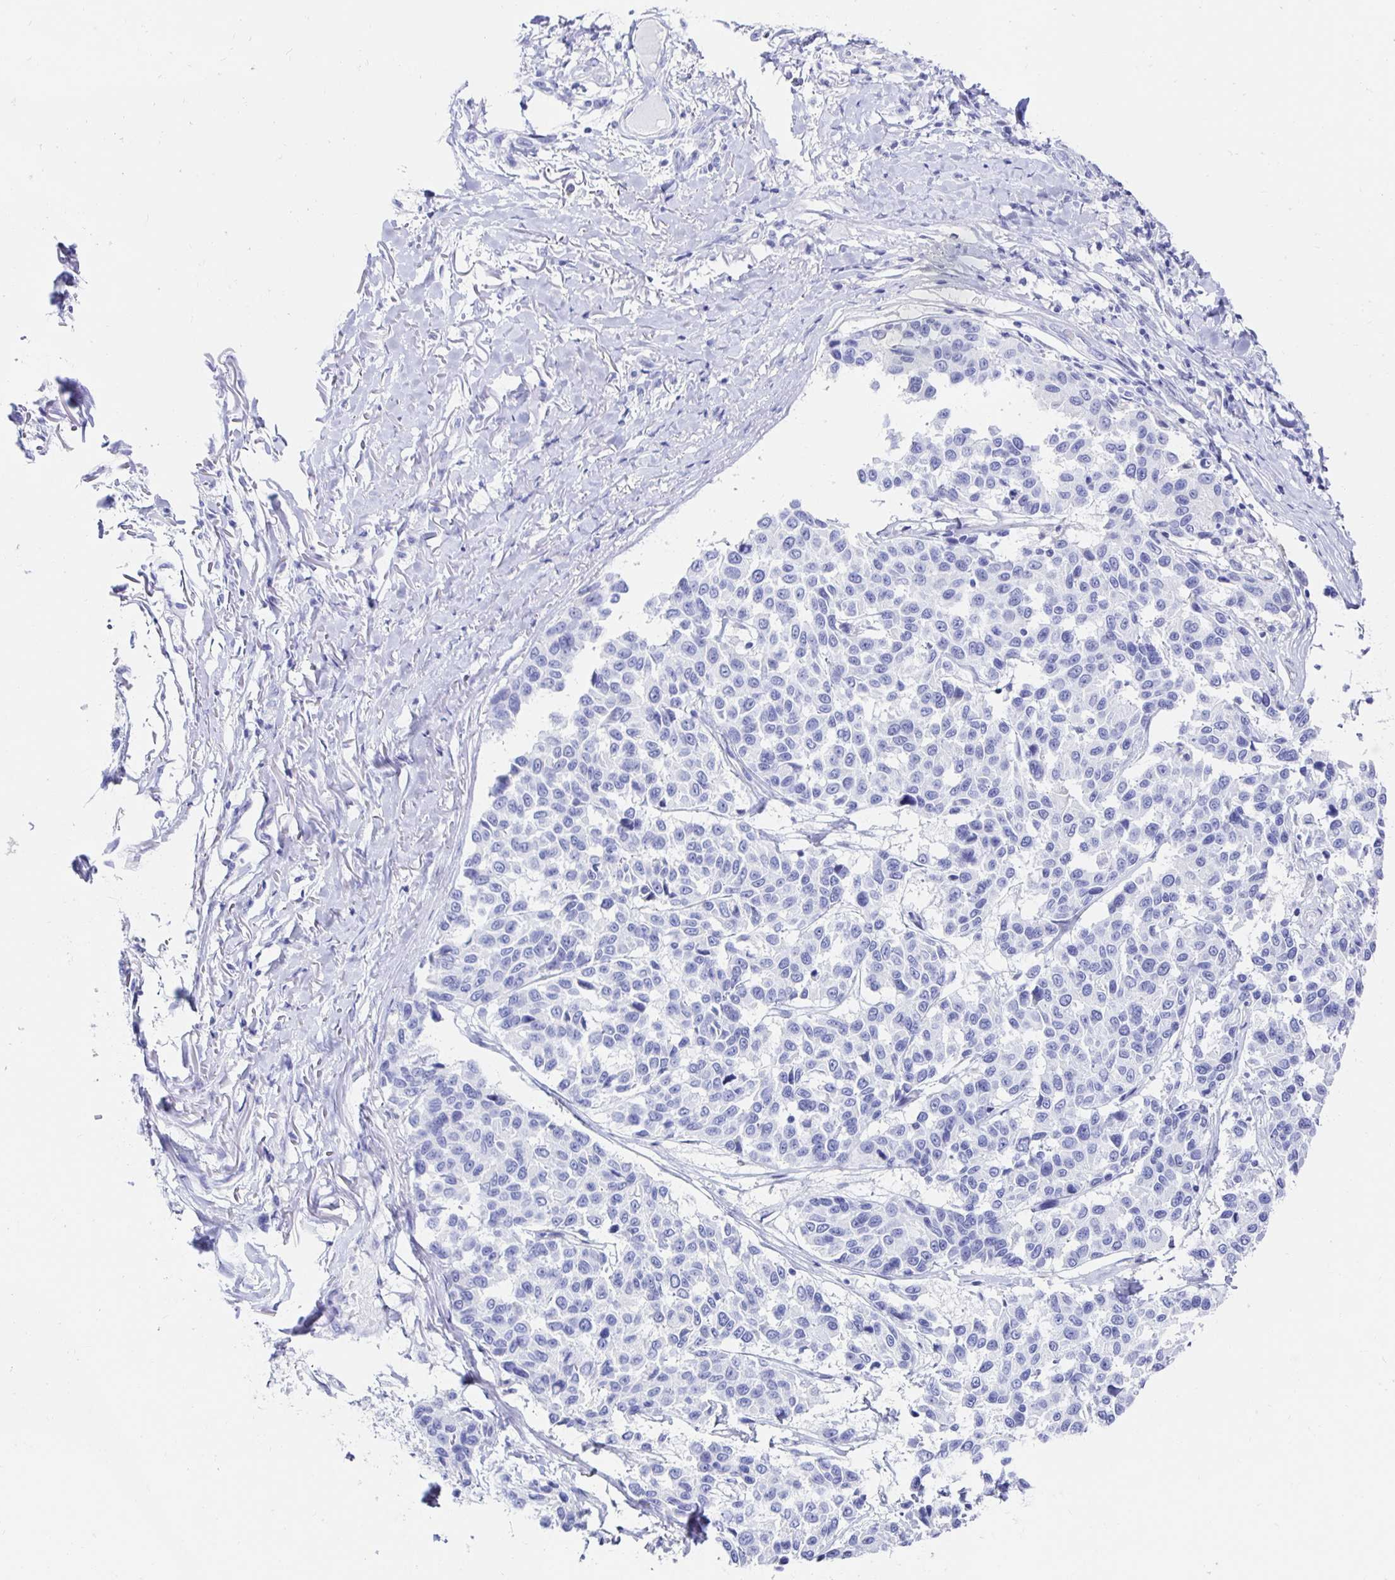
{"staining": {"intensity": "negative", "quantity": "none", "location": "none"}, "tissue": "melanoma", "cell_type": "Tumor cells", "image_type": "cancer", "snomed": [{"axis": "morphology", "description": "Malignant melanoma, NOS"}, {"axis": "topography", "description": "Skin"}], "caption": "Immunohistochemistry of malignant melanoma demonstrates no expression in tumor cells.", "gene": "CA9", "patient": {"sex": "female", "age": 66}}